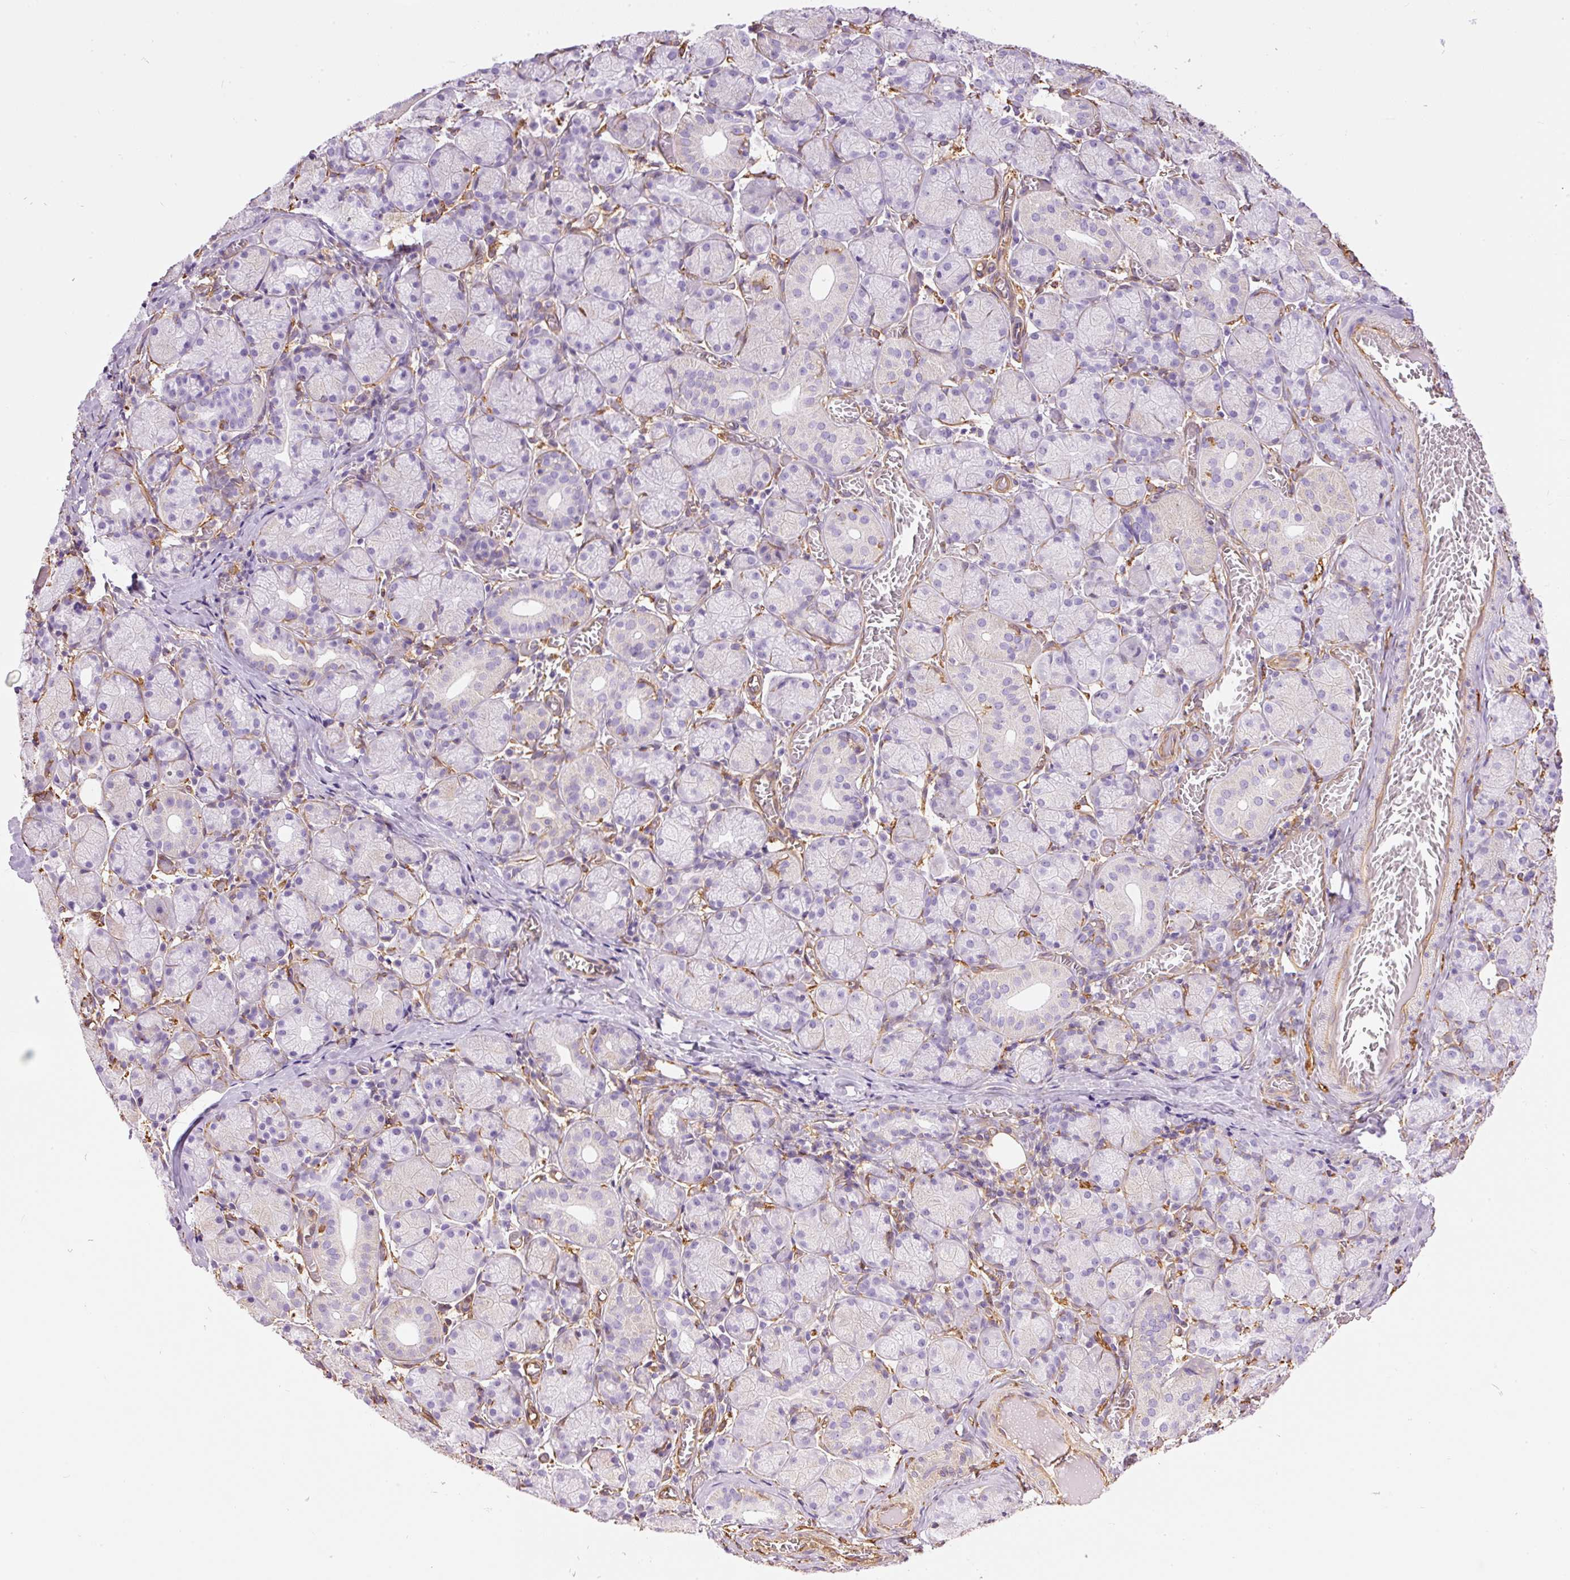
{"staining": {"intensity": "negative", "quantity": "none", "location": "none"}, "tissue": "salivary gland", "cell_type": "Glandular cells", "image_type": "normal", "snomed": [{"axis": "morphology", "description": "Normal tissue, NOS"}, {"axis": "topography", "description": "Salivary gland"}], "caption": "Glandular cells show no significant positivity in benign salivary gland.", "gene": "ENSG00000249624", "patient": {"sex": "female", "age": 24}}